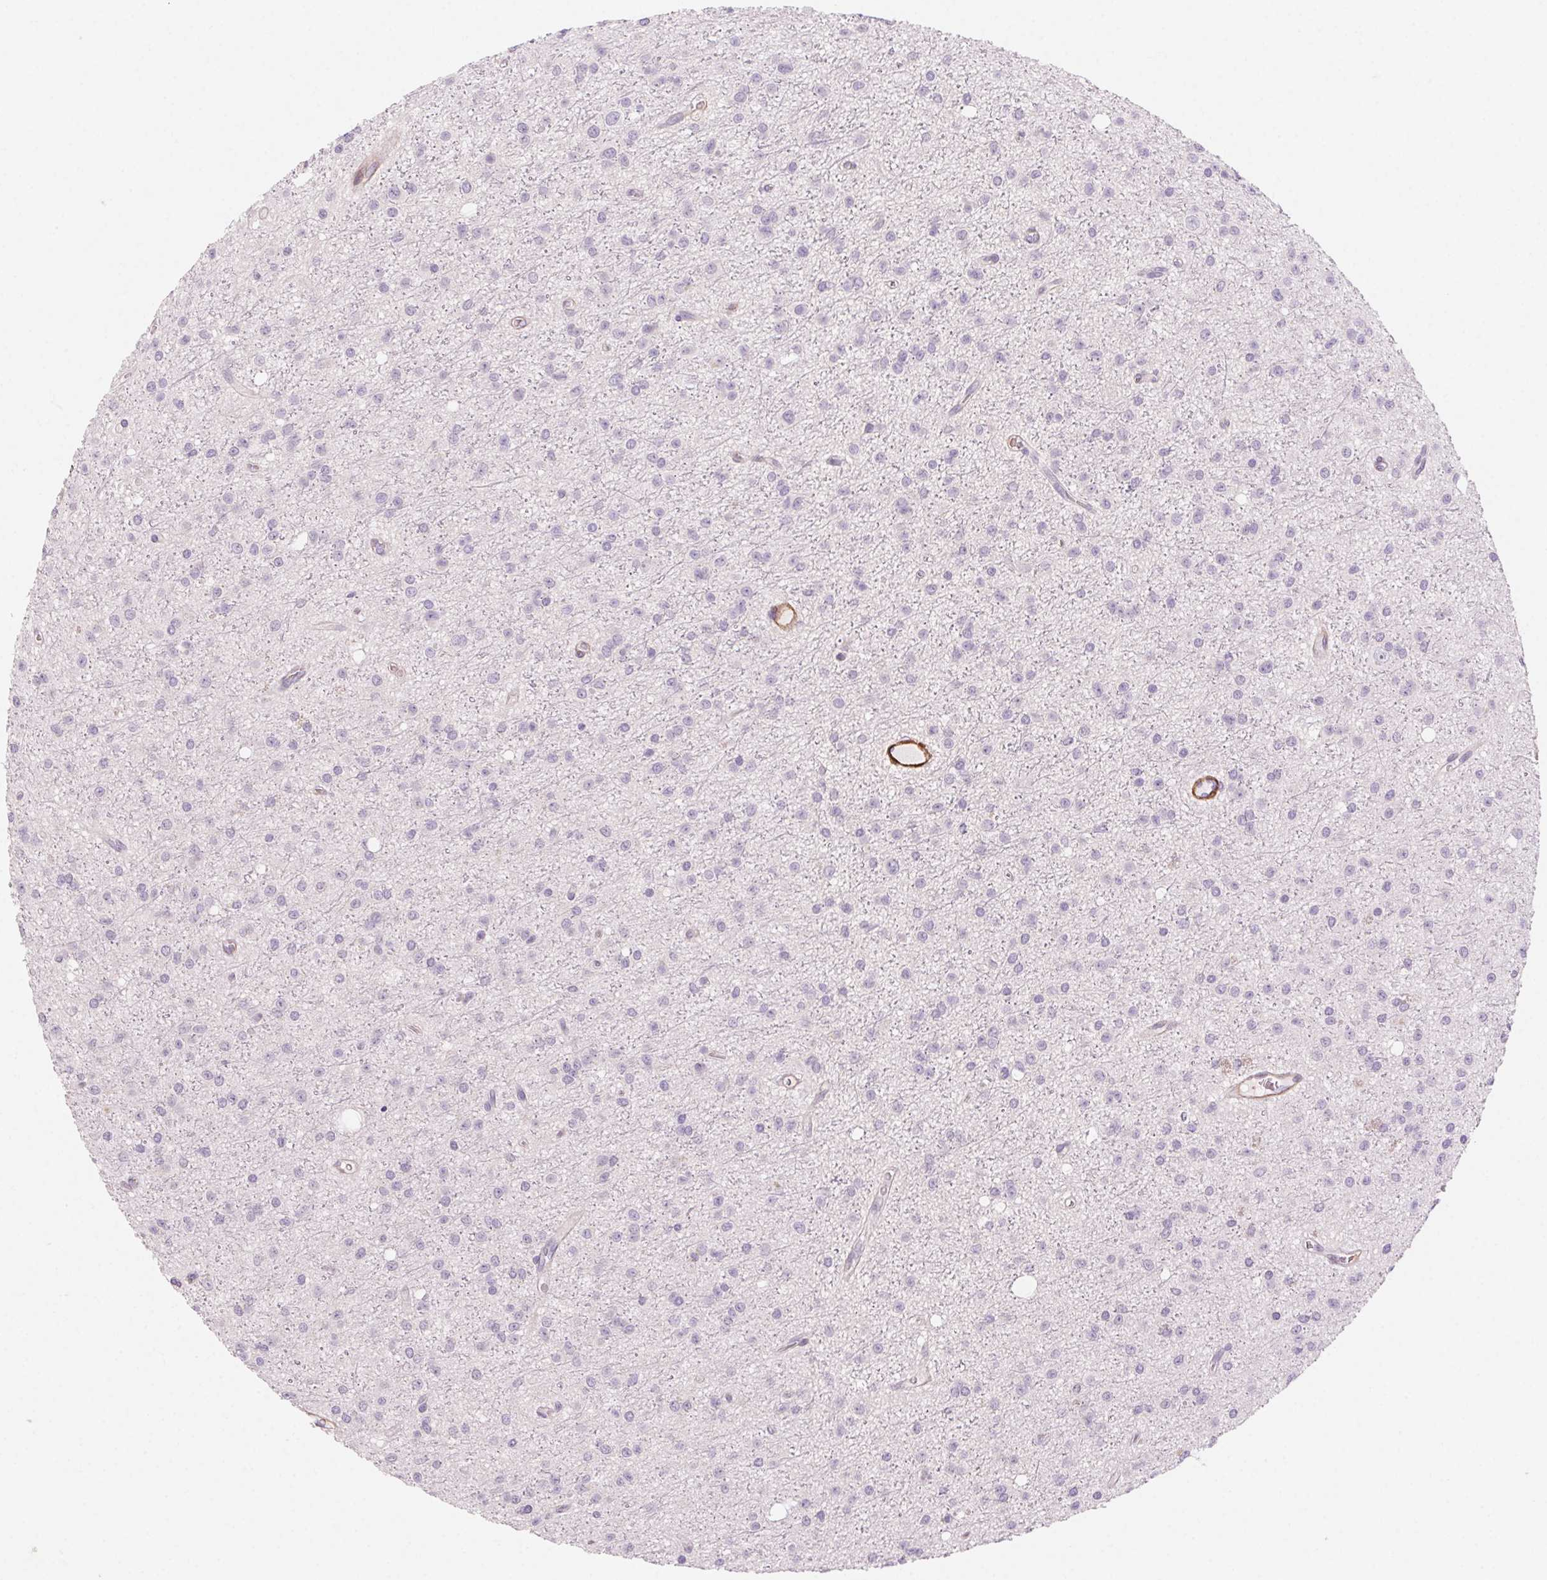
{"staining": {"intensity": "negative", "quantity": "none", "location": "none"}, "tissue": "glioma", "cell_type": "Tumor cells", "image_type": "cancer", "snomed": [{"axis": "morphology", "description": "Glioma, malignant, Low grade"}, {"axis": "topography", "description": "Brain"}], "caption": "Immunohistochemistry (IHC) histopathology image of malignant glioma (low-grade) stained for a protein (brown), which demonstrates no expression in tumor cells. The staining was performed using DAB (3,3'-diaminobenzidine) to visualize the protein expression in brown, while the nuclei were stained in blue with hematoxylin (Magnification: 20x).", "gene": "GPX8", "patient": {"sex": "male", "age": 27}}